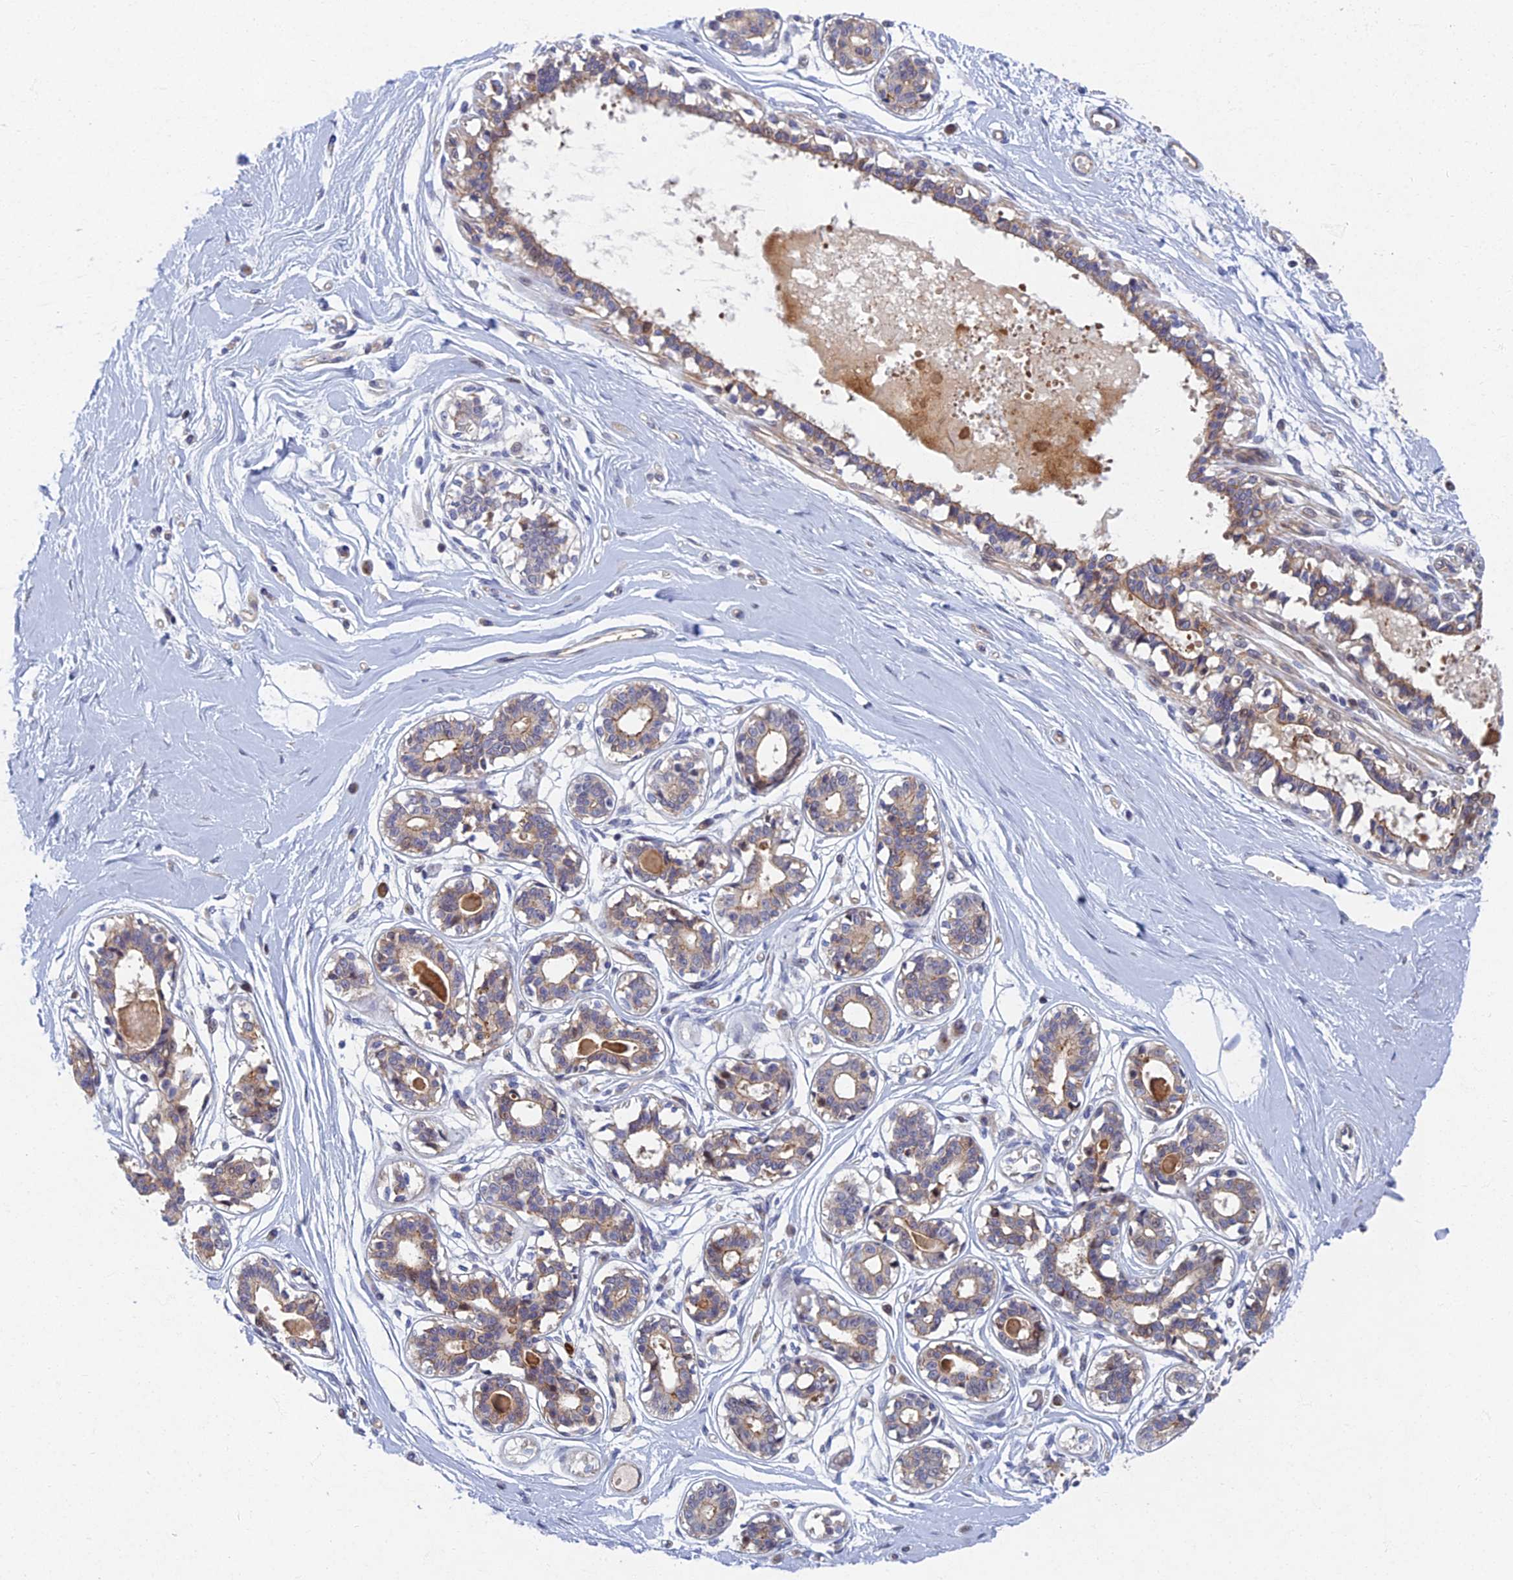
{"staining": {"intensity": "negative", "quantity": "none", "location": "none"}, "tissue": "breast", "cell_type": "Adipocytes", "image_type": "normal", "snomed": [{"axis": "morphology", "description": "Normal tissue, NOS"}, {"axis": "topography", "description": "Breast"}], "caption": "This is an immunohistochemistry (IHC) image of unremarkable human breast. There is no expression in adipocytes.", "gene": "RHBDL2", "patient": {"sex": "female", "age": 45}}